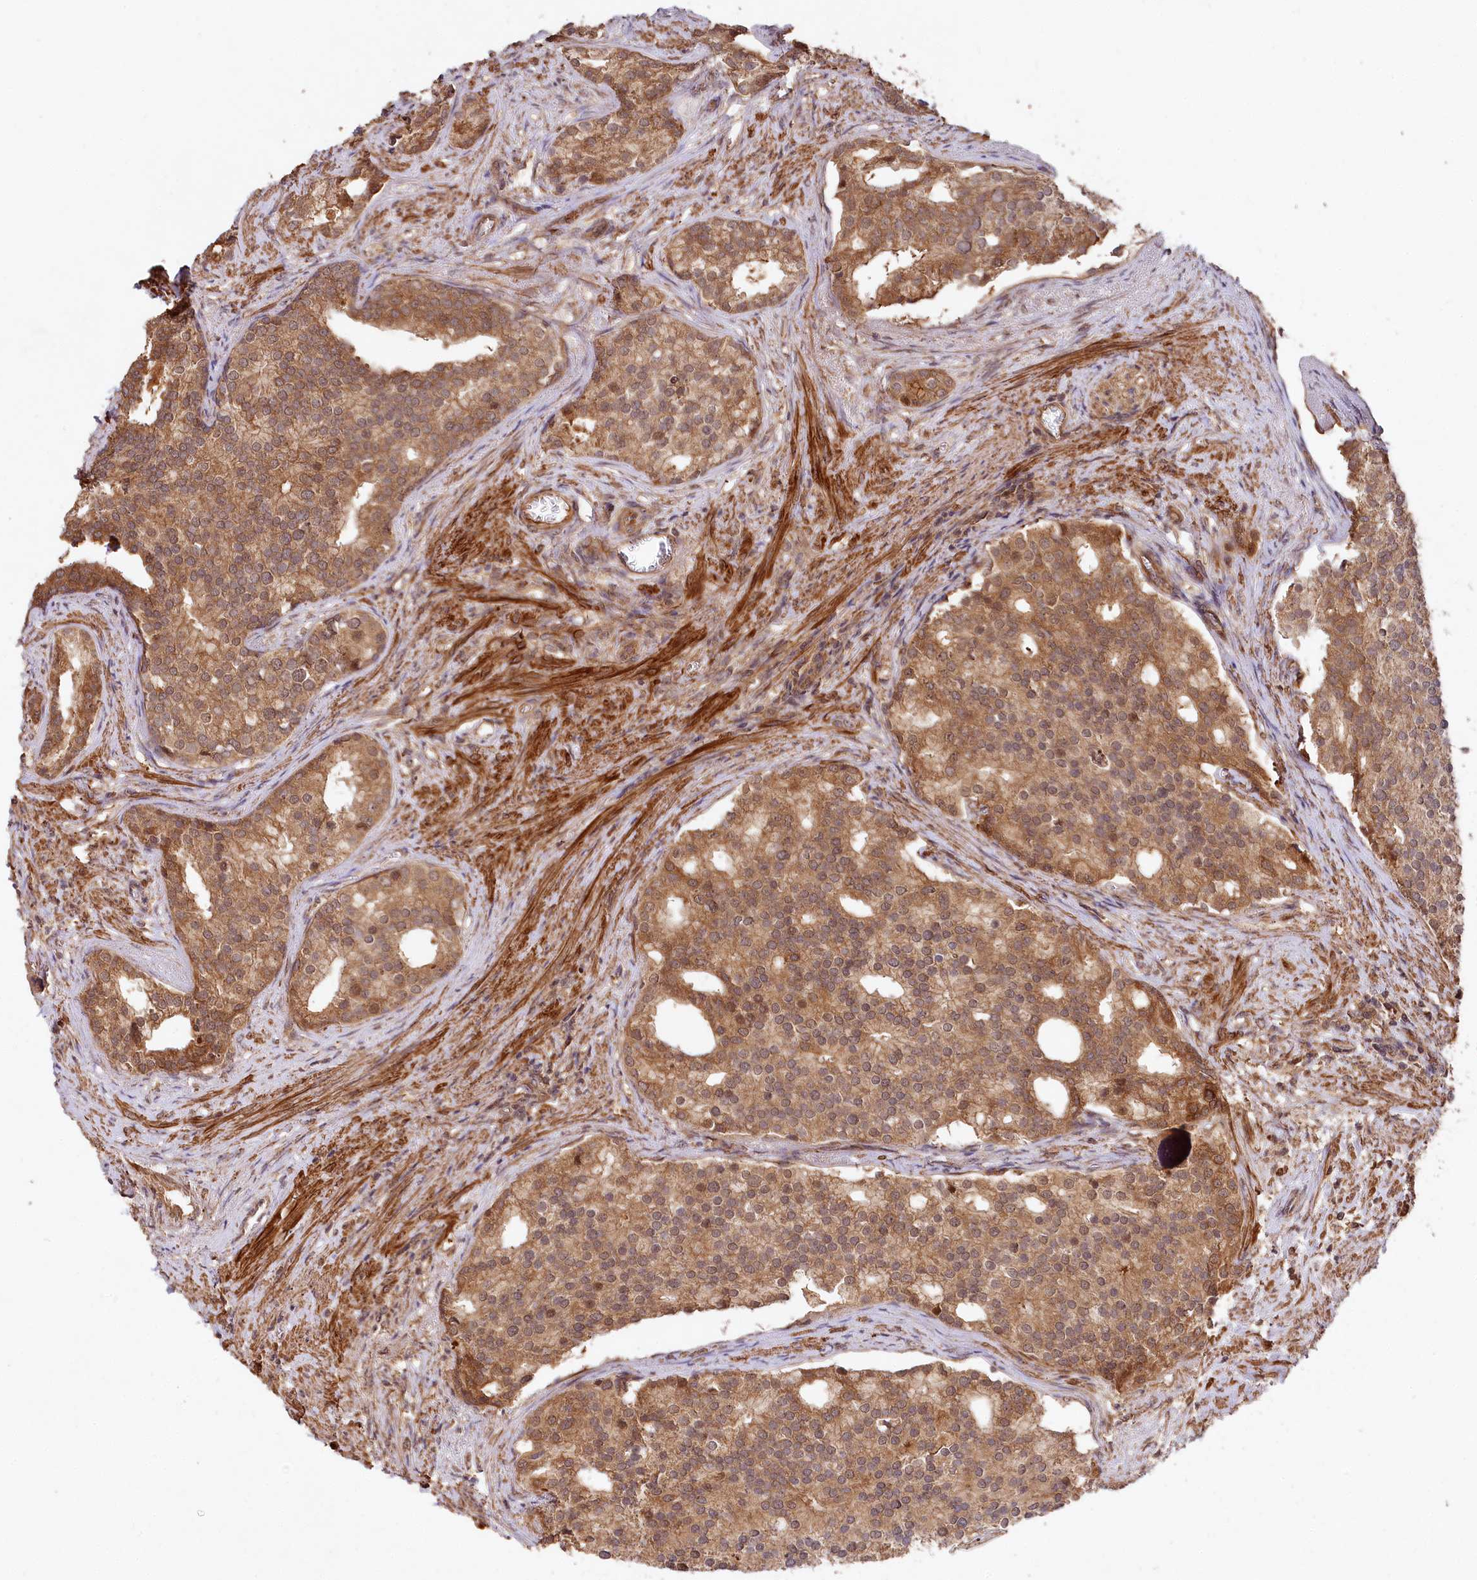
{"staining": {"intensity": "moderate", "quantity": ">75%", "location": "cytoplasmic/membranous,nuclear"}, "tissue": "prostate cancer", "cell_type": "Tumor cells", "image_type": "cancer", "snomed": [{"axis": "morphology", "description": "Adenocarcinoma, Low grade"}, {"axis": "topography", "description": "Prostate"}], "caption": "Immunohistochemistry photomicrograph of human prostate adenocarcinoma (low-grade) stained for a protein (brown), which shows medium levels of moderate cytoplasmic/membranous and nuclear positivity in about >75% of tumor cells.", "gene": "MCF2L2", "patient": {"sex": "male", "age": 71}}